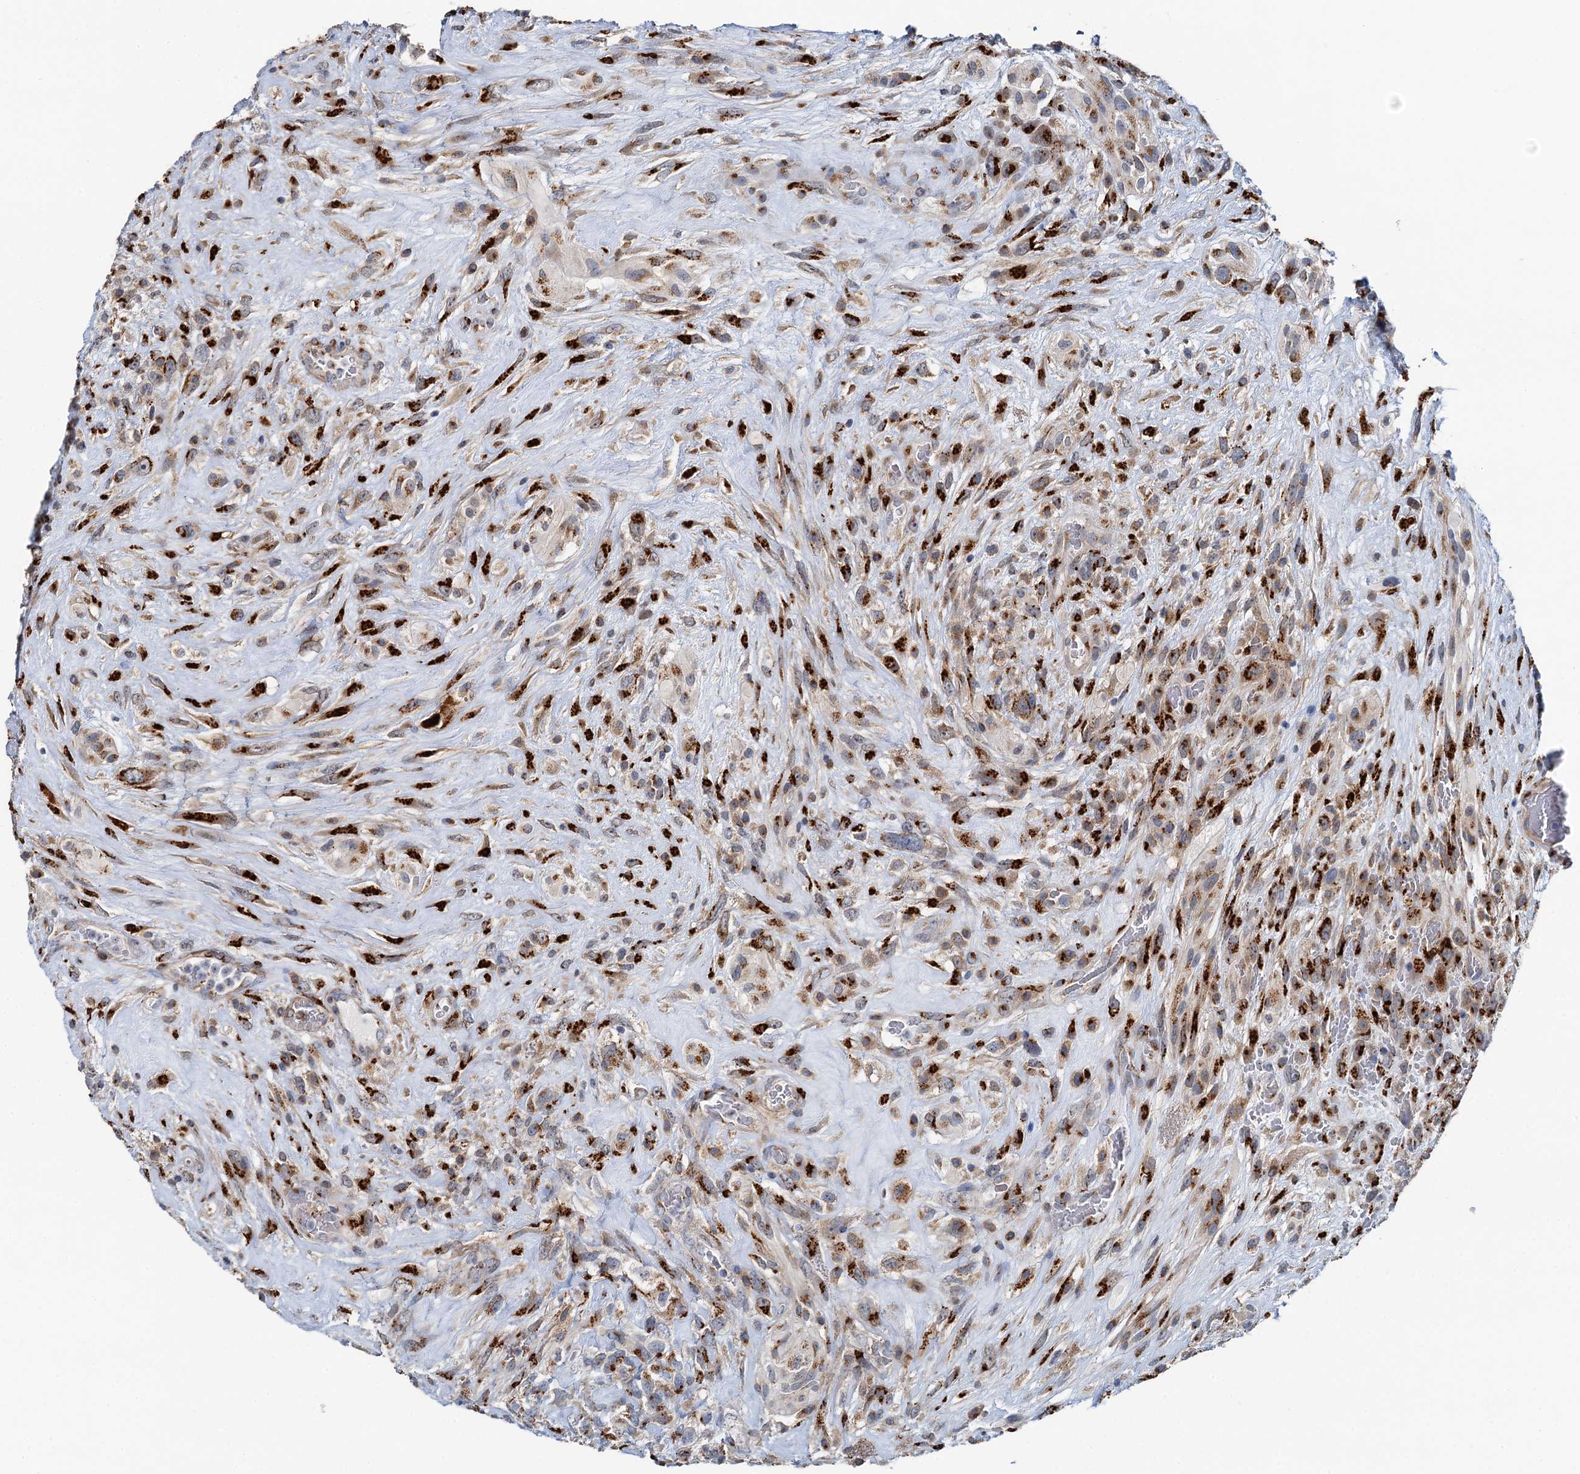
{"staining": {"intensity": "strong", "quantity": "25%-75%", "location": "cytoplasmic/membranous"}, "tissue": "glioma", "cell_type": "Tumor cells", "image_type": "cancer", "snomed": [{"axis": "morphology", "description": "Glioma, malignant, High grade"}, {"axis": "topography", "description": "Brain"}], "caption": "Strong cytoplasmic/membranous protein expression is appreciated in approximately 25%-75% of tumor cells in high-grade glioma (malignant).", "gene": "BET1L", "patient": {"sex": "male", "age": 61}}